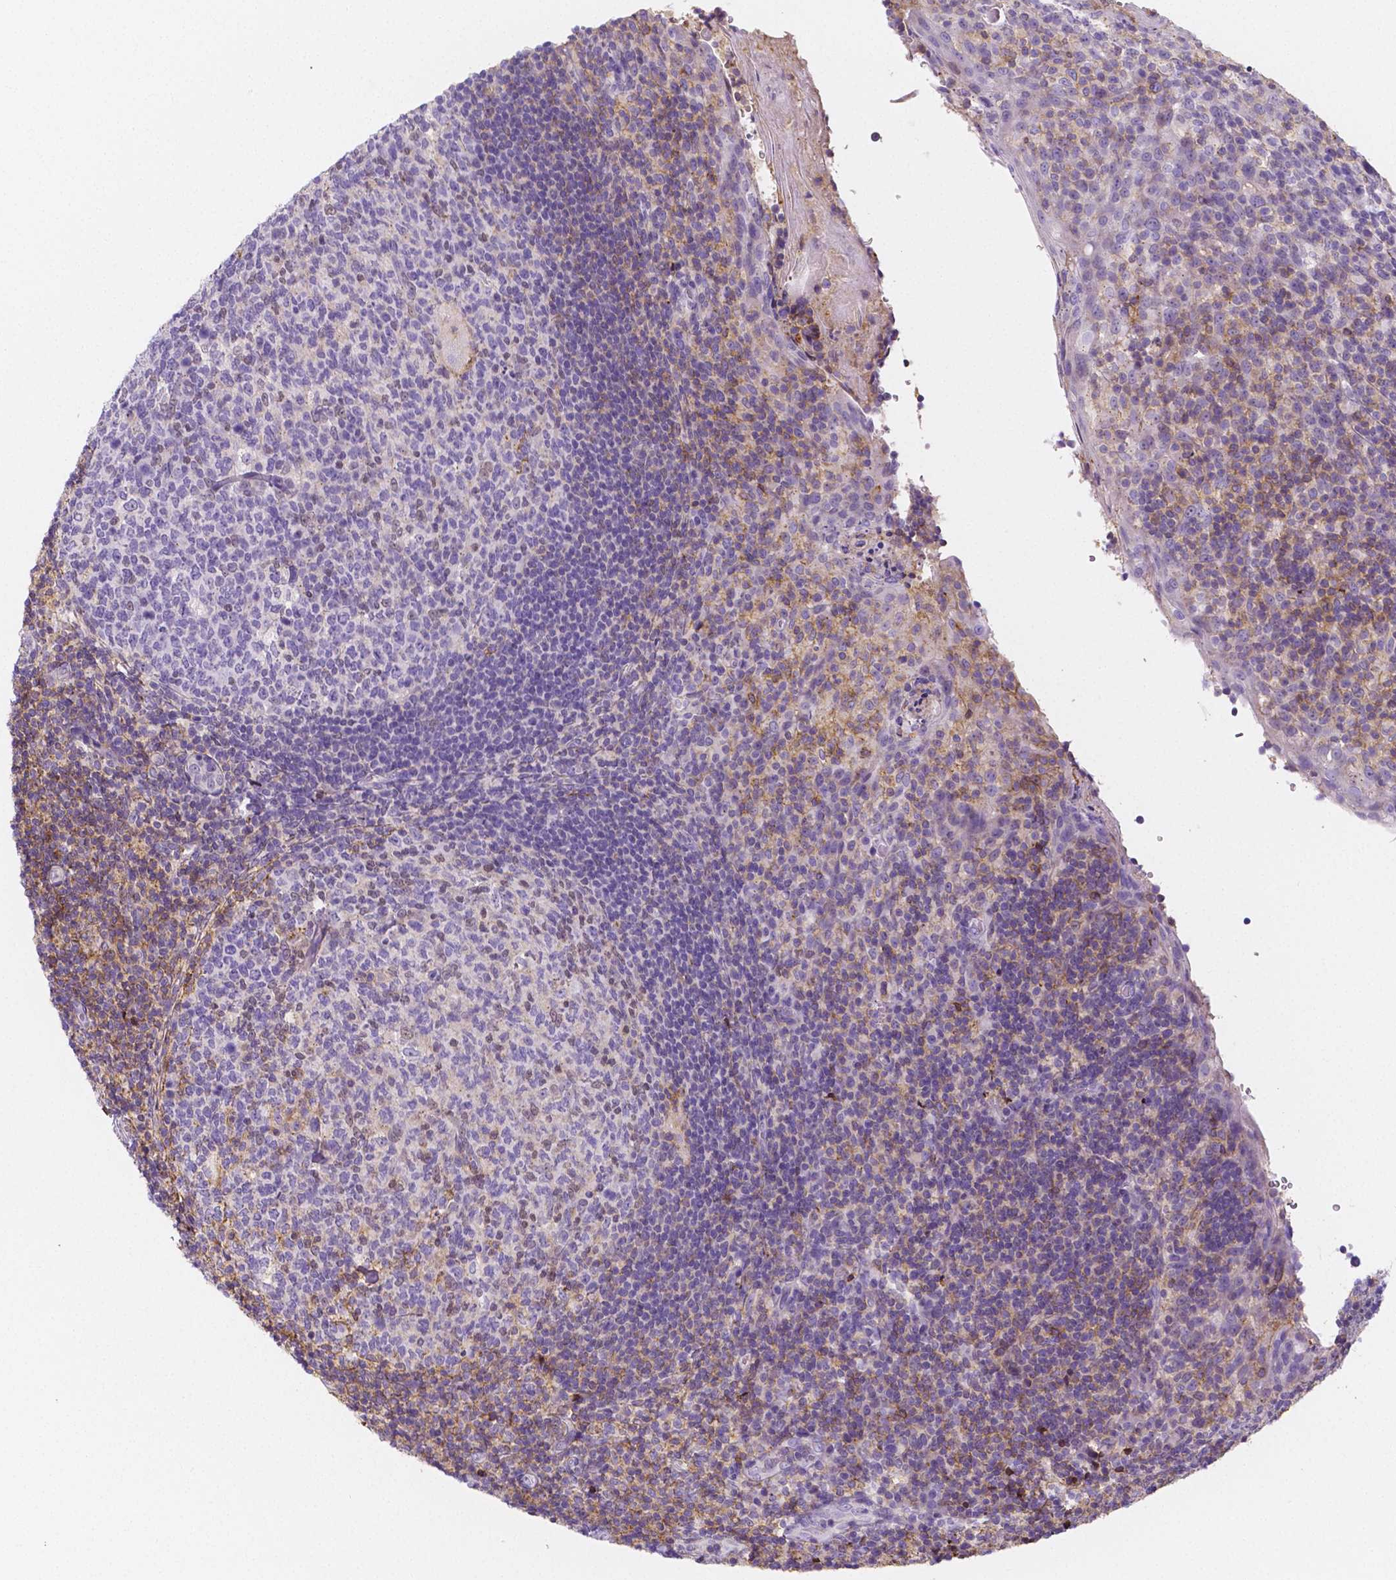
{"staining": {"intensity": "negative", "quantity": "none", "location": "none"}, "tissue": "tonsil", "cell_type": "Germinal center cells", "image_type": "normal", "snomed": [{"axis": "morphology", "description": "Normal tissue, NOS"}, {"axis": "topography", "description": "Tonsil"}], "caption": "Immunohistochemistry (IHC) image of benign human tonsil stained for a protein (brown), which reveals no positivity in germinal center cells.", "gene": "GABRD", "patient": {"sex": "female", "age": 10}}